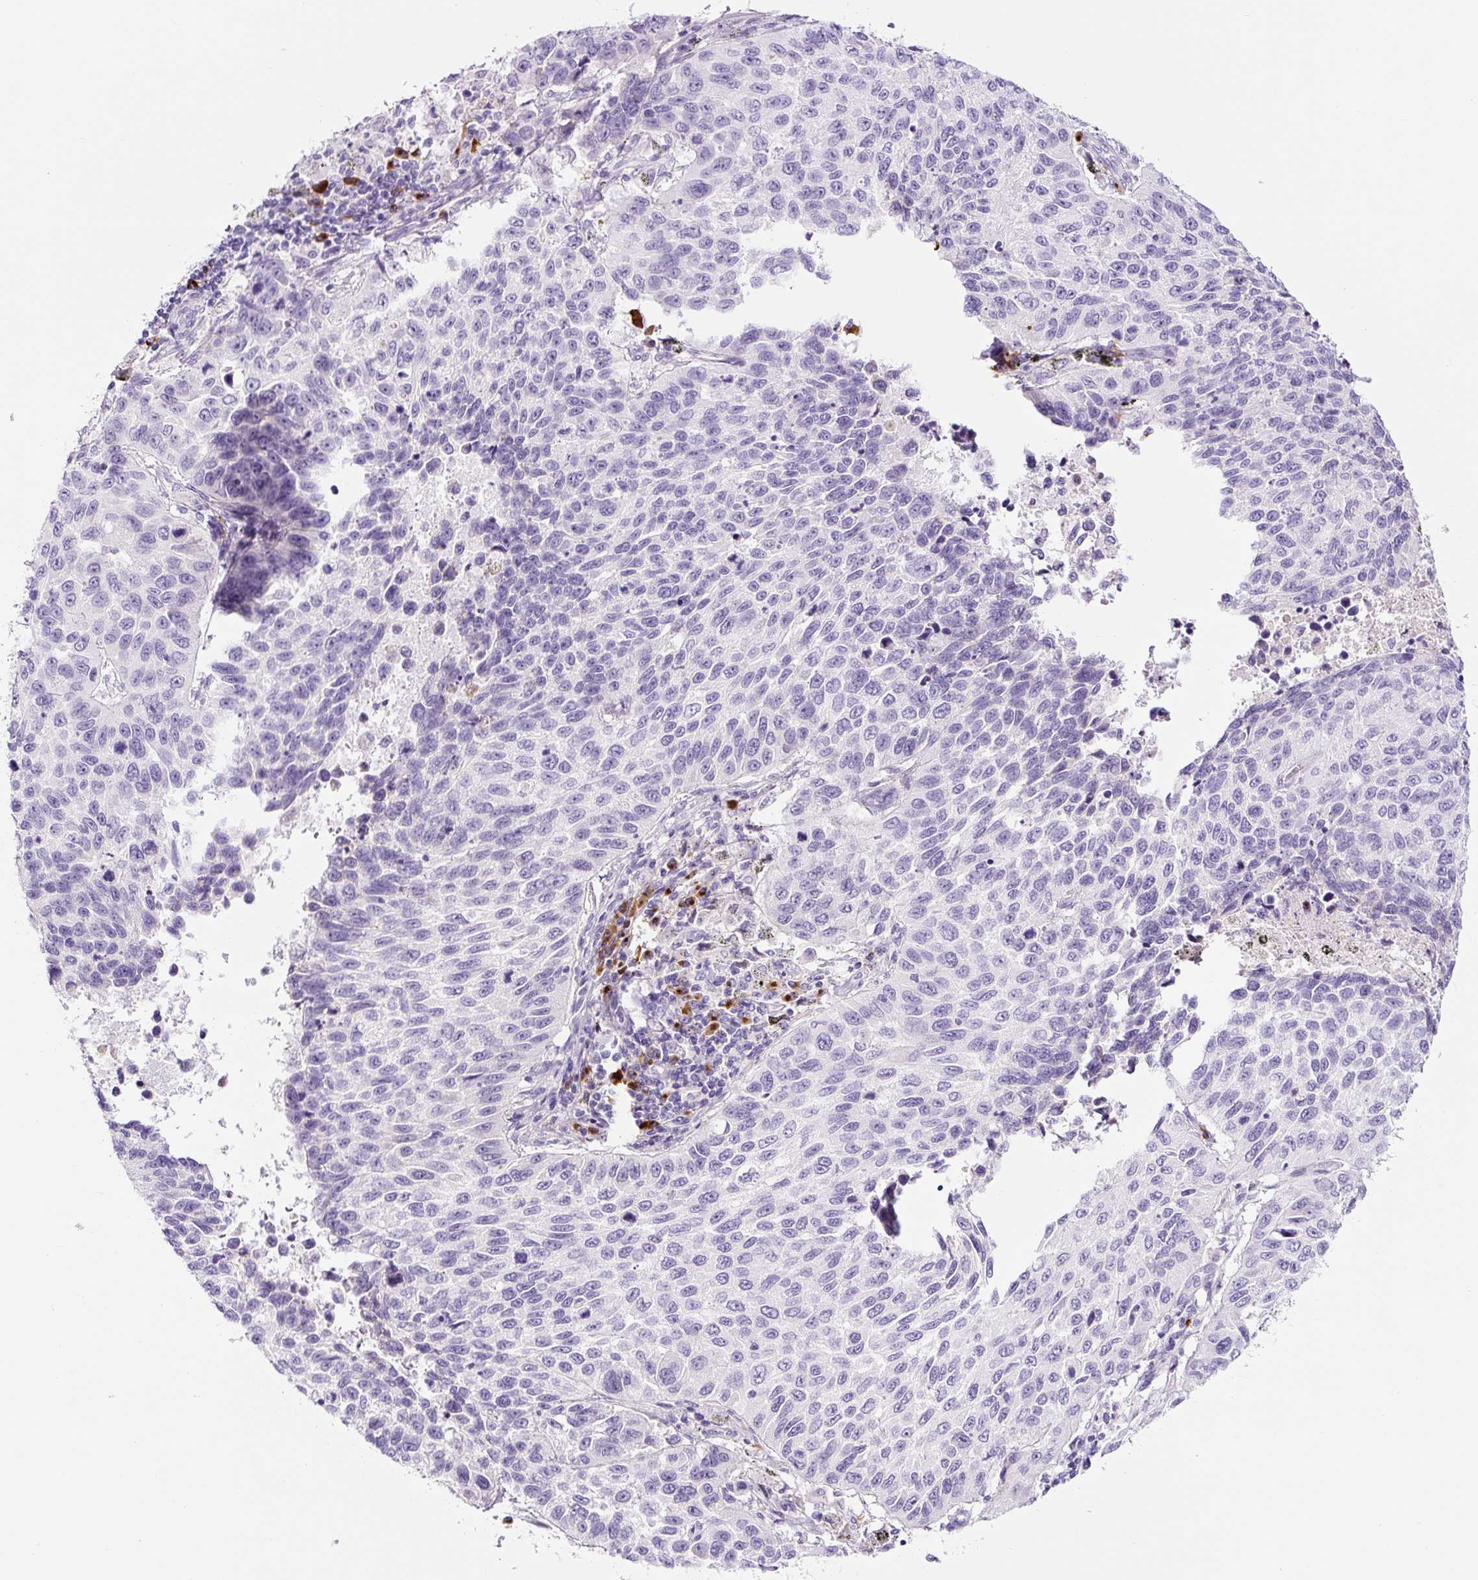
{"staining": {"intensity": "negative", "quantity": "none", "location": "none"}, "tissue": "lung cancer", "cell_type": "Tumor cells", "image_type": "cancer", "snomed": [{"axis": "morphology", "description": "Squamous cell carcinoma, NOS"}, {"axis": "topography", "description": "Lung"}], "caption": "High power microscopy histopathology image of an IHC image of lung cancer (squamous cell carcinoma), revealing no significant expression in tumor cells.", "gene": "RNF212B", "patient": {"sex": "male", "age": 62}}